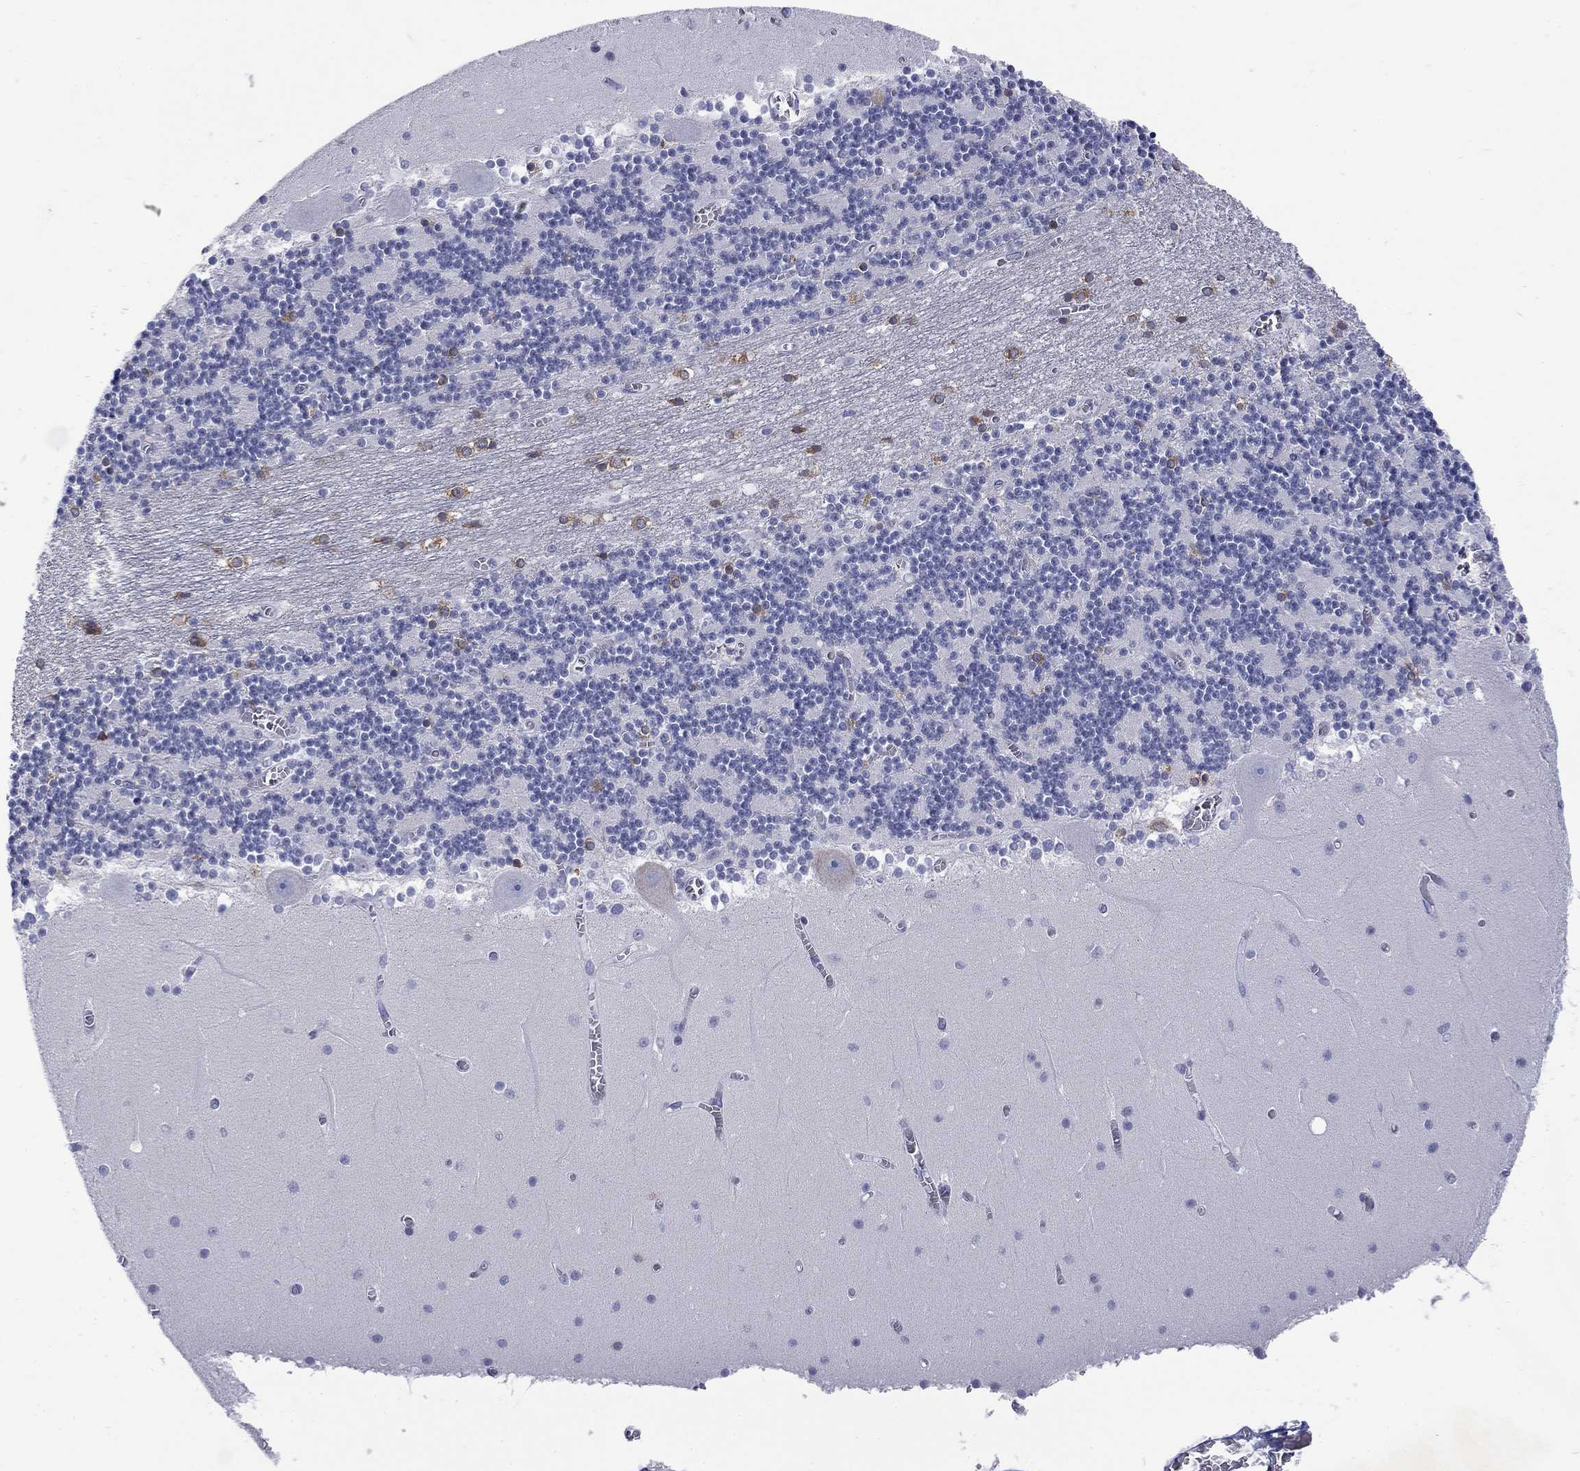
{"staining": {"intensity": "weak", "quantity": "<25%", "location": "cytoplasmic/membranous"}, "tissue": "cerebellum", "cell_type": "Cells in granular layer", "image_type": "normal", "snomed": [{"axis": "morphology", "description": "Normal tissue, NOS"}, {"axis": "topography", "description": "Cerebellum"}], "caption": "This is a photomicrograph of immunohistochemistry staining of benign cerebellum, which shows no expression in cells in granular layer. The staining was performed using DAB (3,3'-diaminobenzidine) to visualize the protein expression in brown, while the nuclei were stained in blue with hematoxylin (Magnification: 20x).", "gene": "ECEL1", "patient": {"sex": "female", "age": 28}}